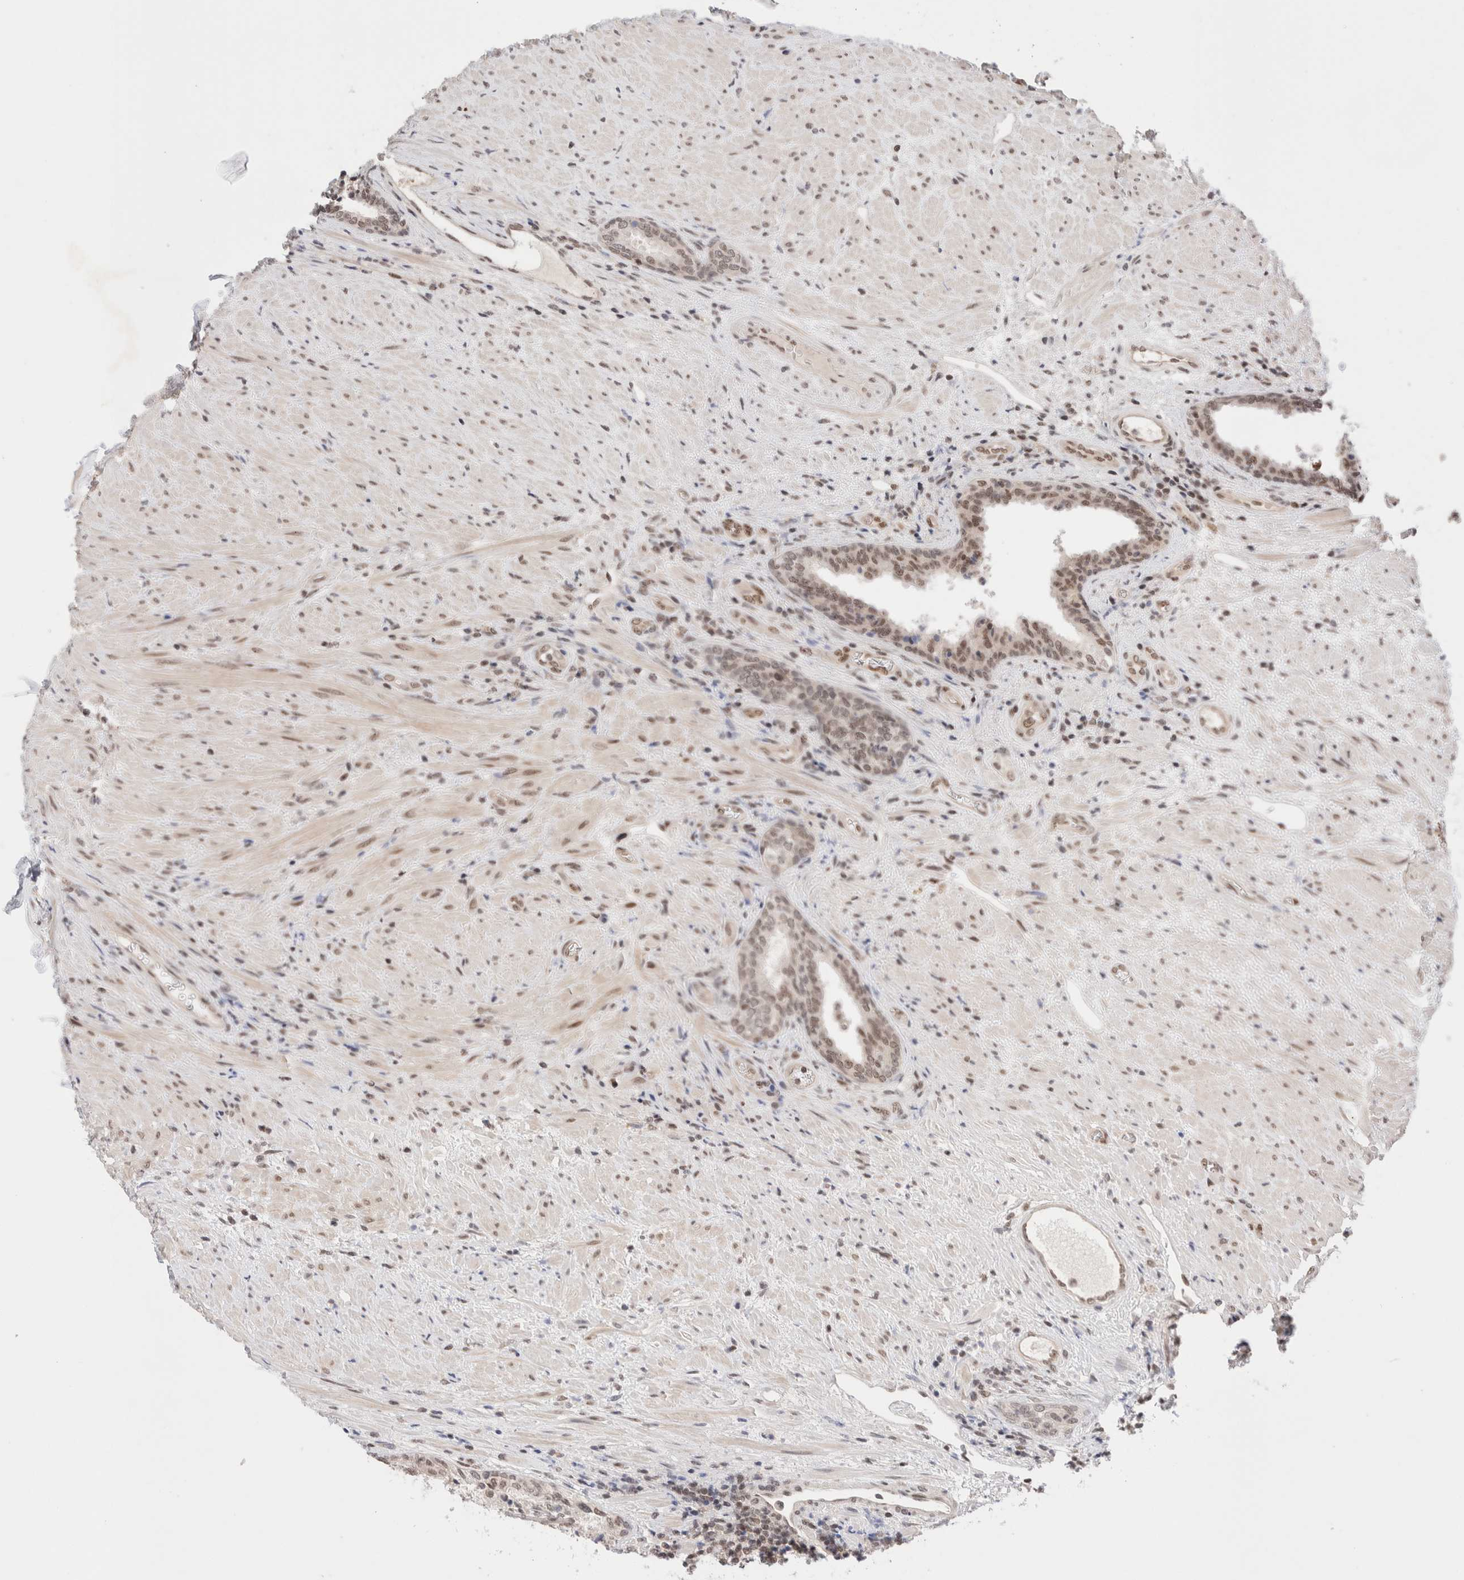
{"staining": {"intensity": "weak", "quantity": ">75%", "location": "nuclear"}, "tissue": "prostate", "cell_type": "Glandular cells", "image_type": "normal", "snomed": [{"axis": "morphology", "description": "Normal tissue, NOS"}, {"axis": "topography", "description": "Prostate"}], "caption": "Immunohistochemistry staining of unremarkable prostate, which exhibits low levels of weak nuclear expression in approximately >75% of glandular cells indicating weak nuclear protein expression. The staining was performed using DAB (brown) for protein detection and nuclei were counterstained in hematoxylin (blue).", "gene": "GATAD2A", "patient": {"sex": "male", "age": 76}}